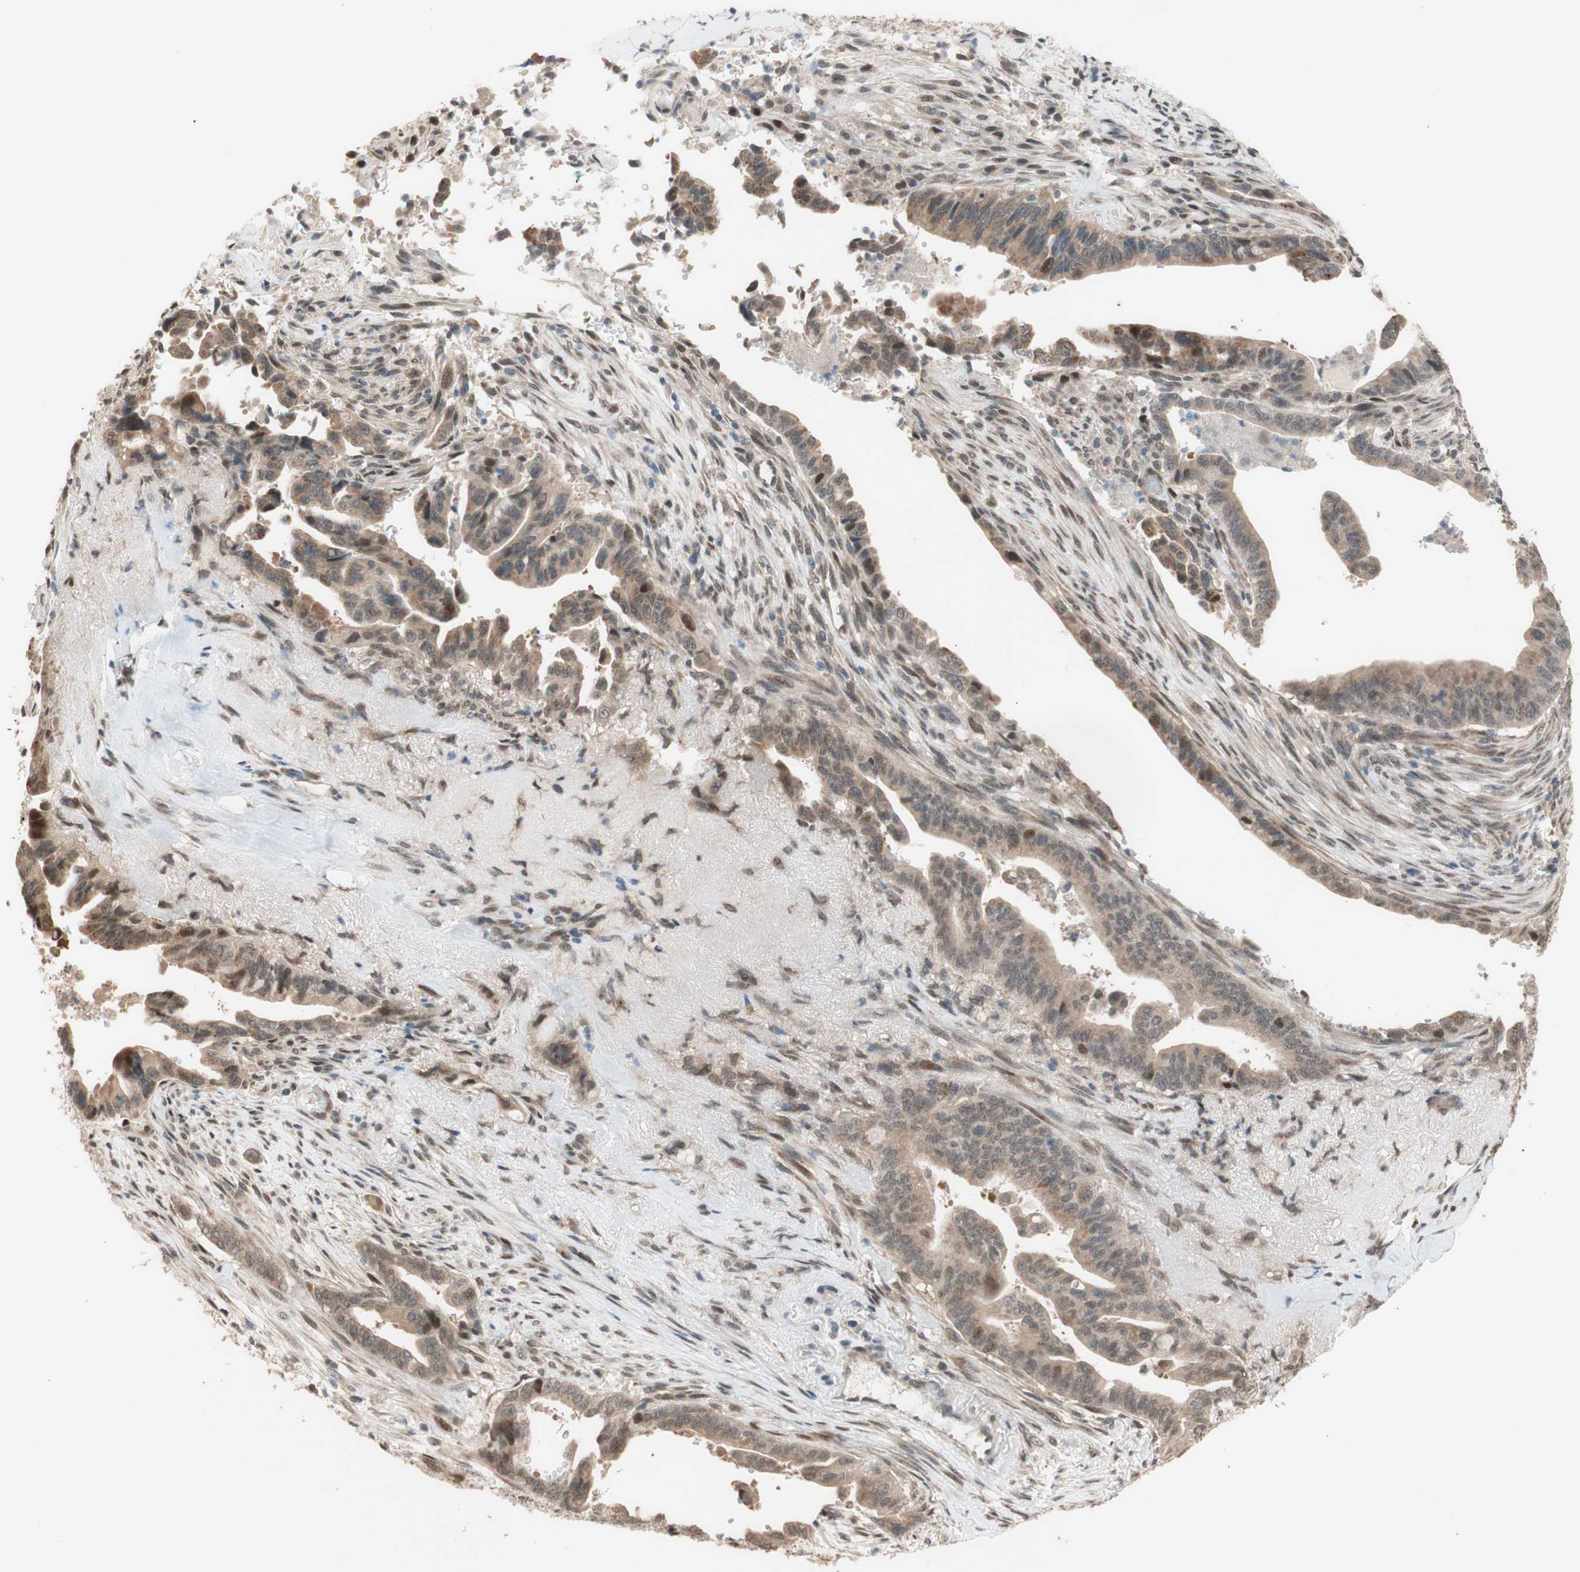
{"staining": {"intensity": "moderate", "quantity": ">75%", "location": "cytoplasmic/membranous"}, "tissue": "pancreatic cancer", "cell_type": "Tumor cells", "image_type": "cancer", "snomed": [{"axis": "morphology", "description": "Adenocarcinoma, NOS"}, {"axis": "topography", "description": "Pancreas"}], "caption": "Moderate cytoplasmic/membranous staining for a protein is identified in approximately >75% of tumor cells of adenocarcinoma (pancreatic) using IHC.", "gene": "CCNC", "patient": {"sex": "male", "age": 70}}